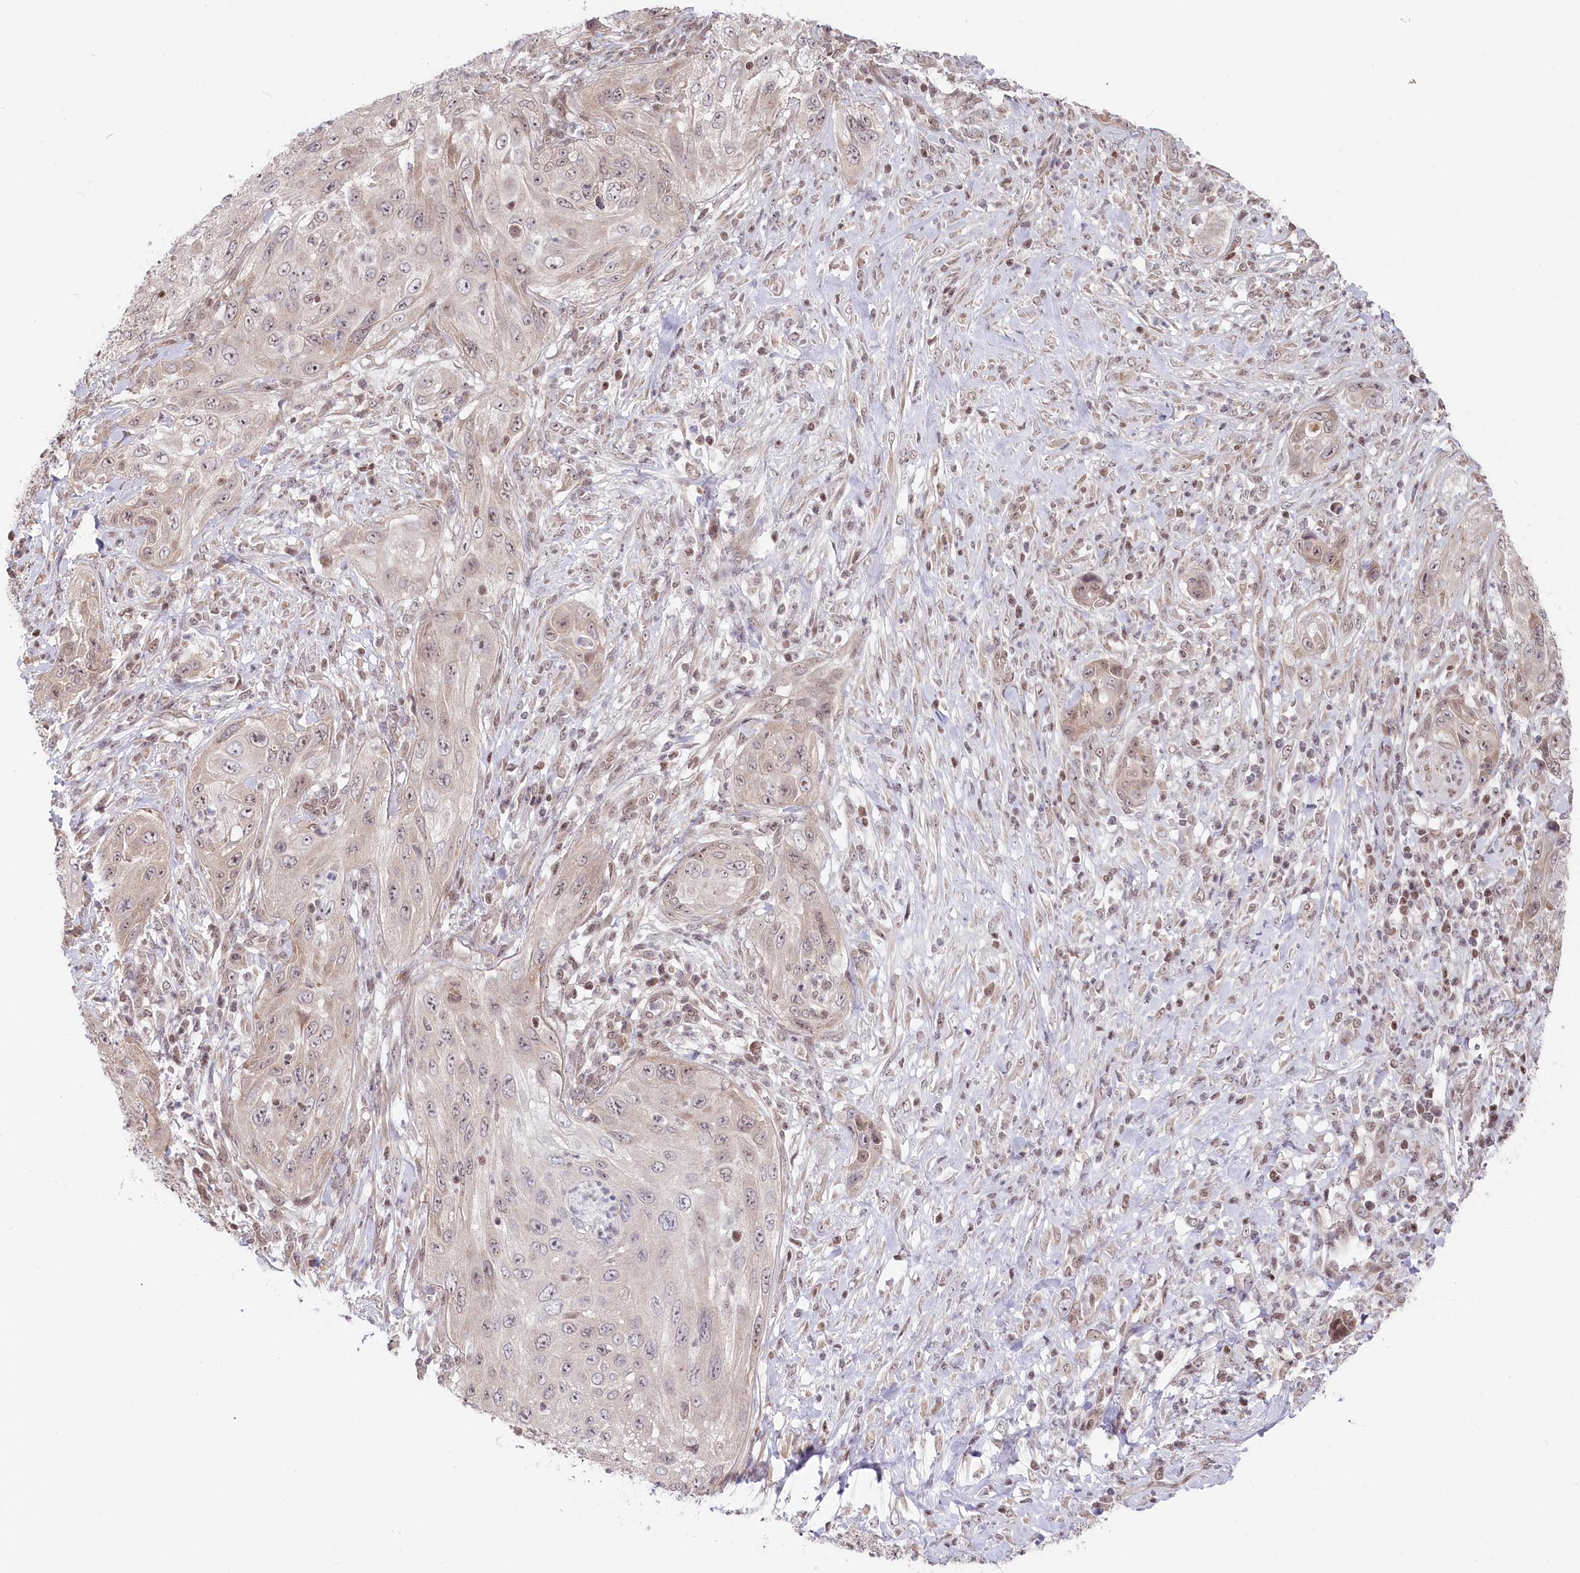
{"staining": {"intensity": "moderate", "quantity": "25%-75%", "location": "nuclear"}, "tissue": "cervical cancer", "cell_type": "Tumor cells", "image_type": "cancer", "snomed": [{"axis": "morphology", "description": "Squamous cell carcinoma, NOS"}, {"axis": "topography", "description": "Cervix"}], "caption": "Cervical squamous cell carcinoma stained with DAB IHC exhibits medium levels of moderate nuclear staining in about 25%-75% of tumor cells.", "gene": "CGGBP1", "patient": {"sex": "female", "age": 42}}